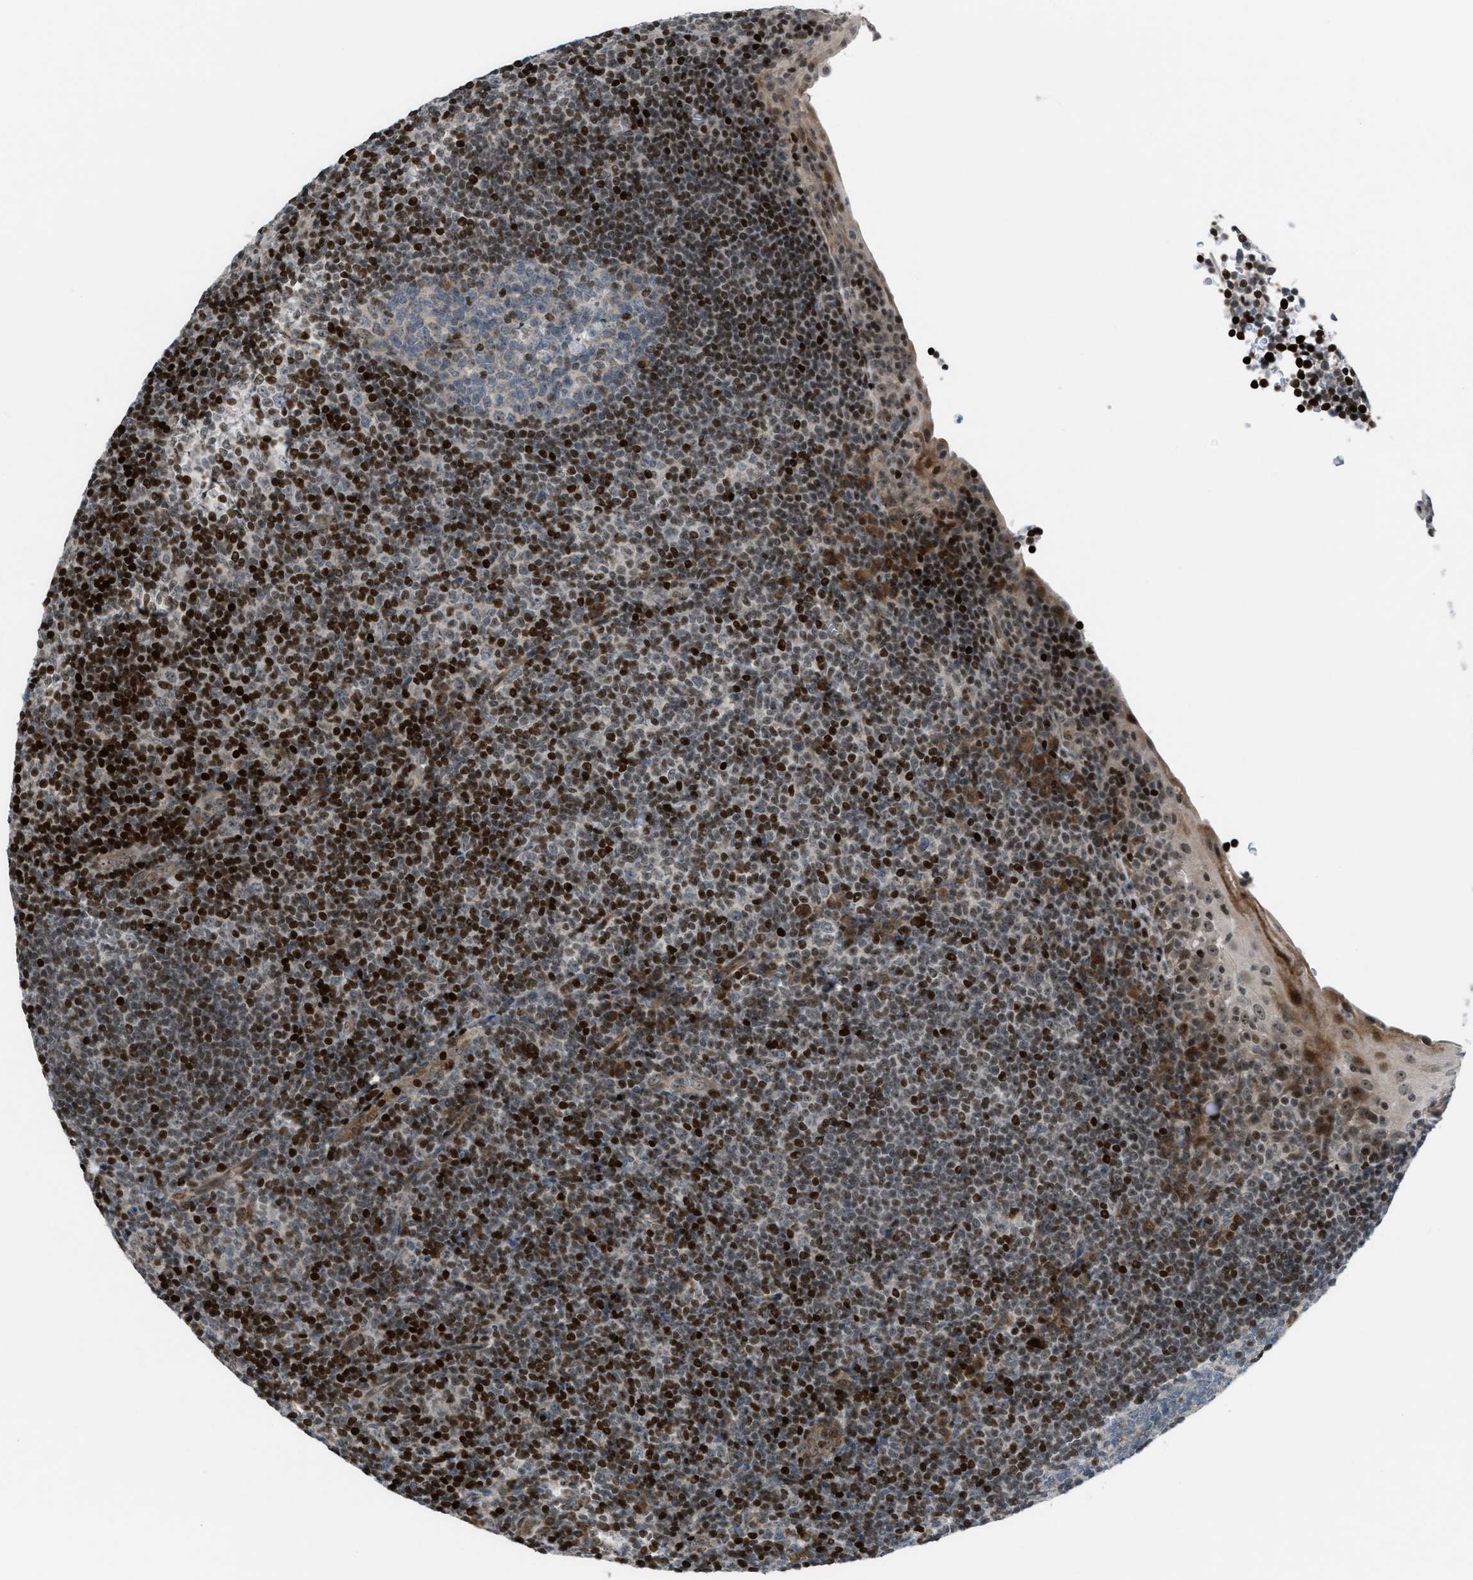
{"staining": {"intensity": "moderate", "quantity": "<25%", "location": "nuclear"}, "tissue": "tonsil", "cell_type": "Germinal center cells", "image_type": "normal", "snomed": [{"axis": "morphology", "description": "Normal tissue, NOS"}, {"axis": "topography", "description": "Tonsil"}], "caption": "Protein positivity by immunohistochemistry displays moderate nuclear staining in approximately <25% of germinal center cells in unremarkable tonsil.", "gene": "ZNF276", "patient": {"sex": "male", "age": 37}}